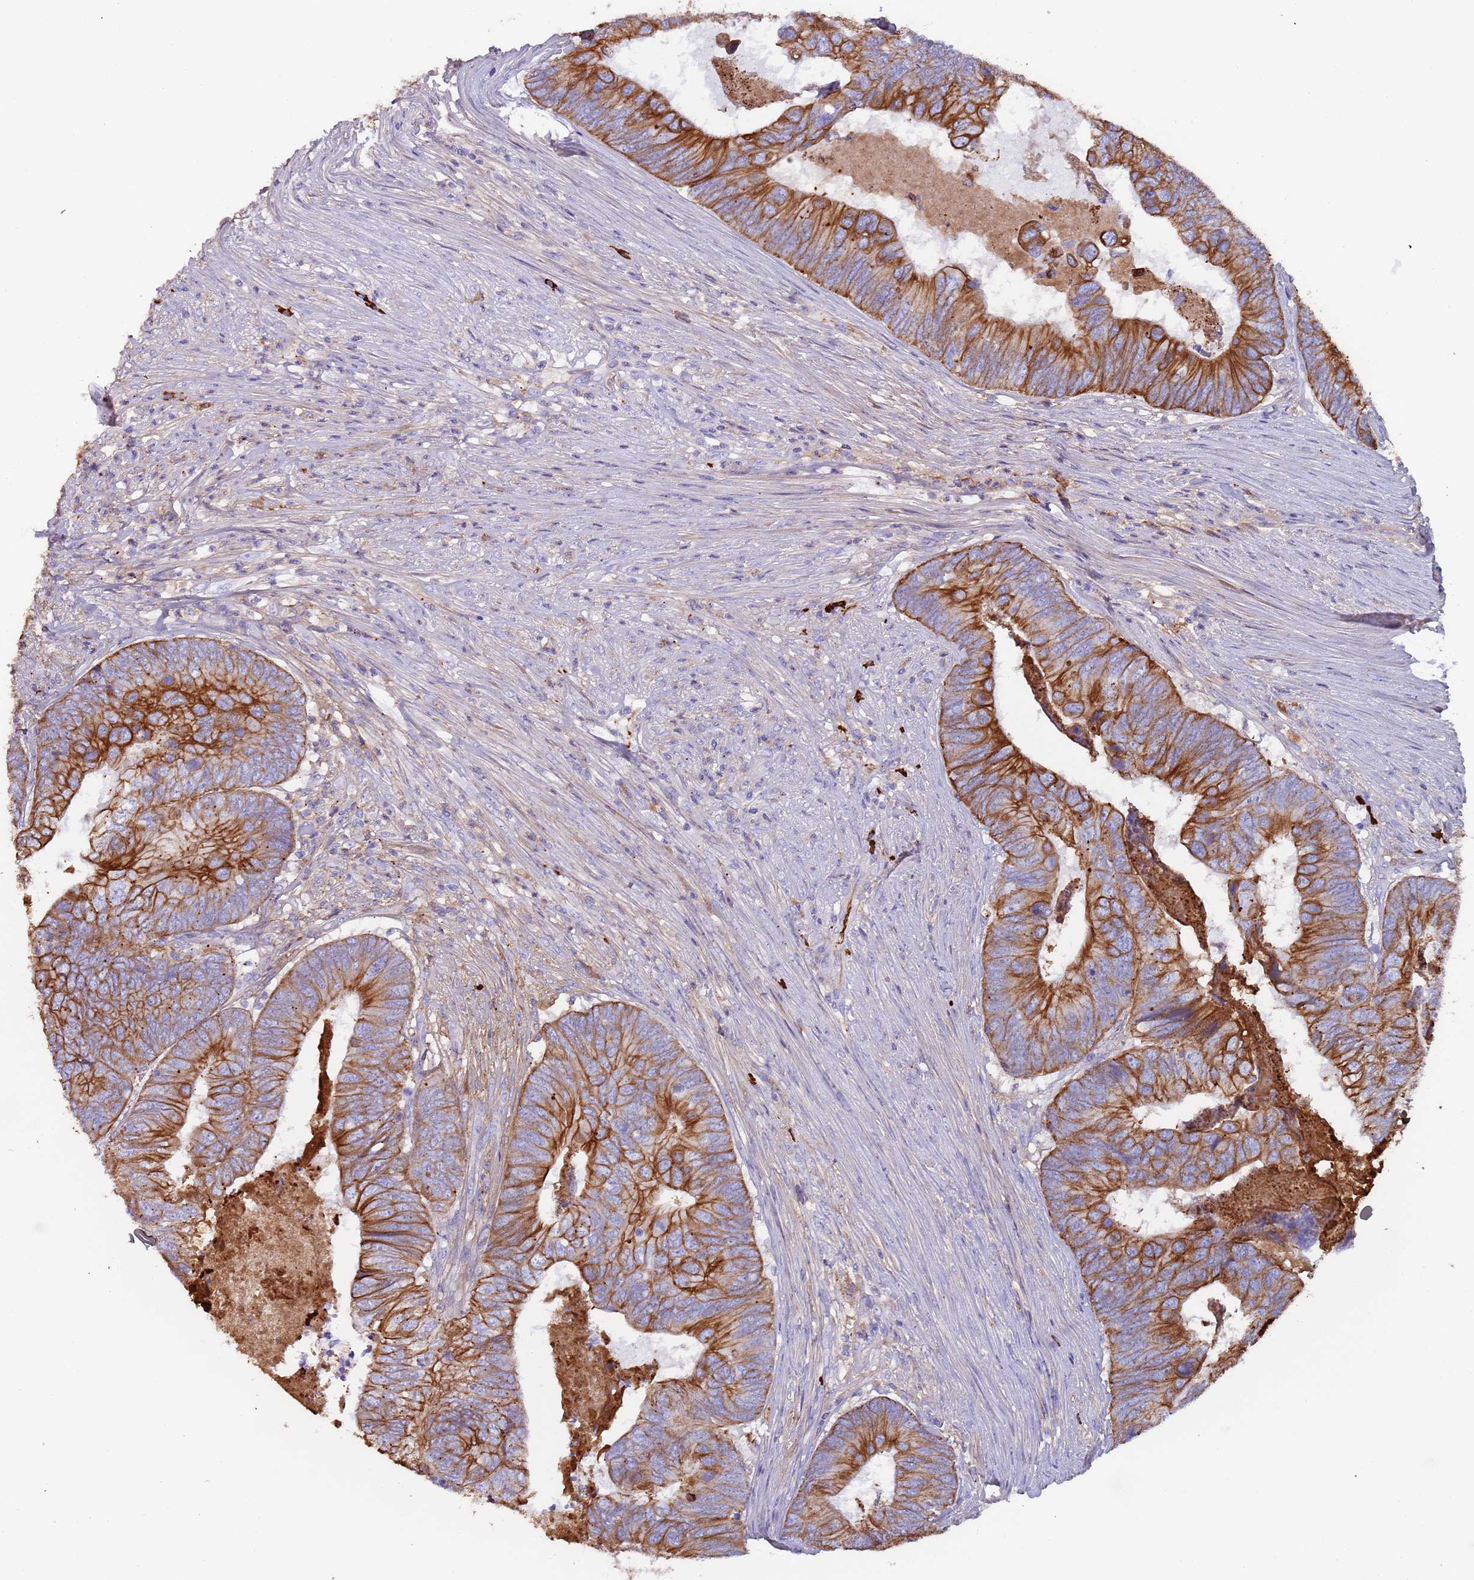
{"staining": {"intensity": "moderate", "quantity": "25%-75%", "location": "cytoplasmic/membranous"}, "tissue": "colorectal cancer", "cell_type": "Tumor cells", "image_type": "cancer", "snomed": [{"axis": "morphology", "description": "Adenocarcinoma, NOS"}, {"axis": "topography", "description": "Colon"}], "caption": "The immunohistochemical stain shows moderate cytoplasmic/membranous staining in tumor cells of colorectal adenocarcinoma tissue.", "gene": "CYSLTR2", "patient": {"sex": "female", "age": 67}}